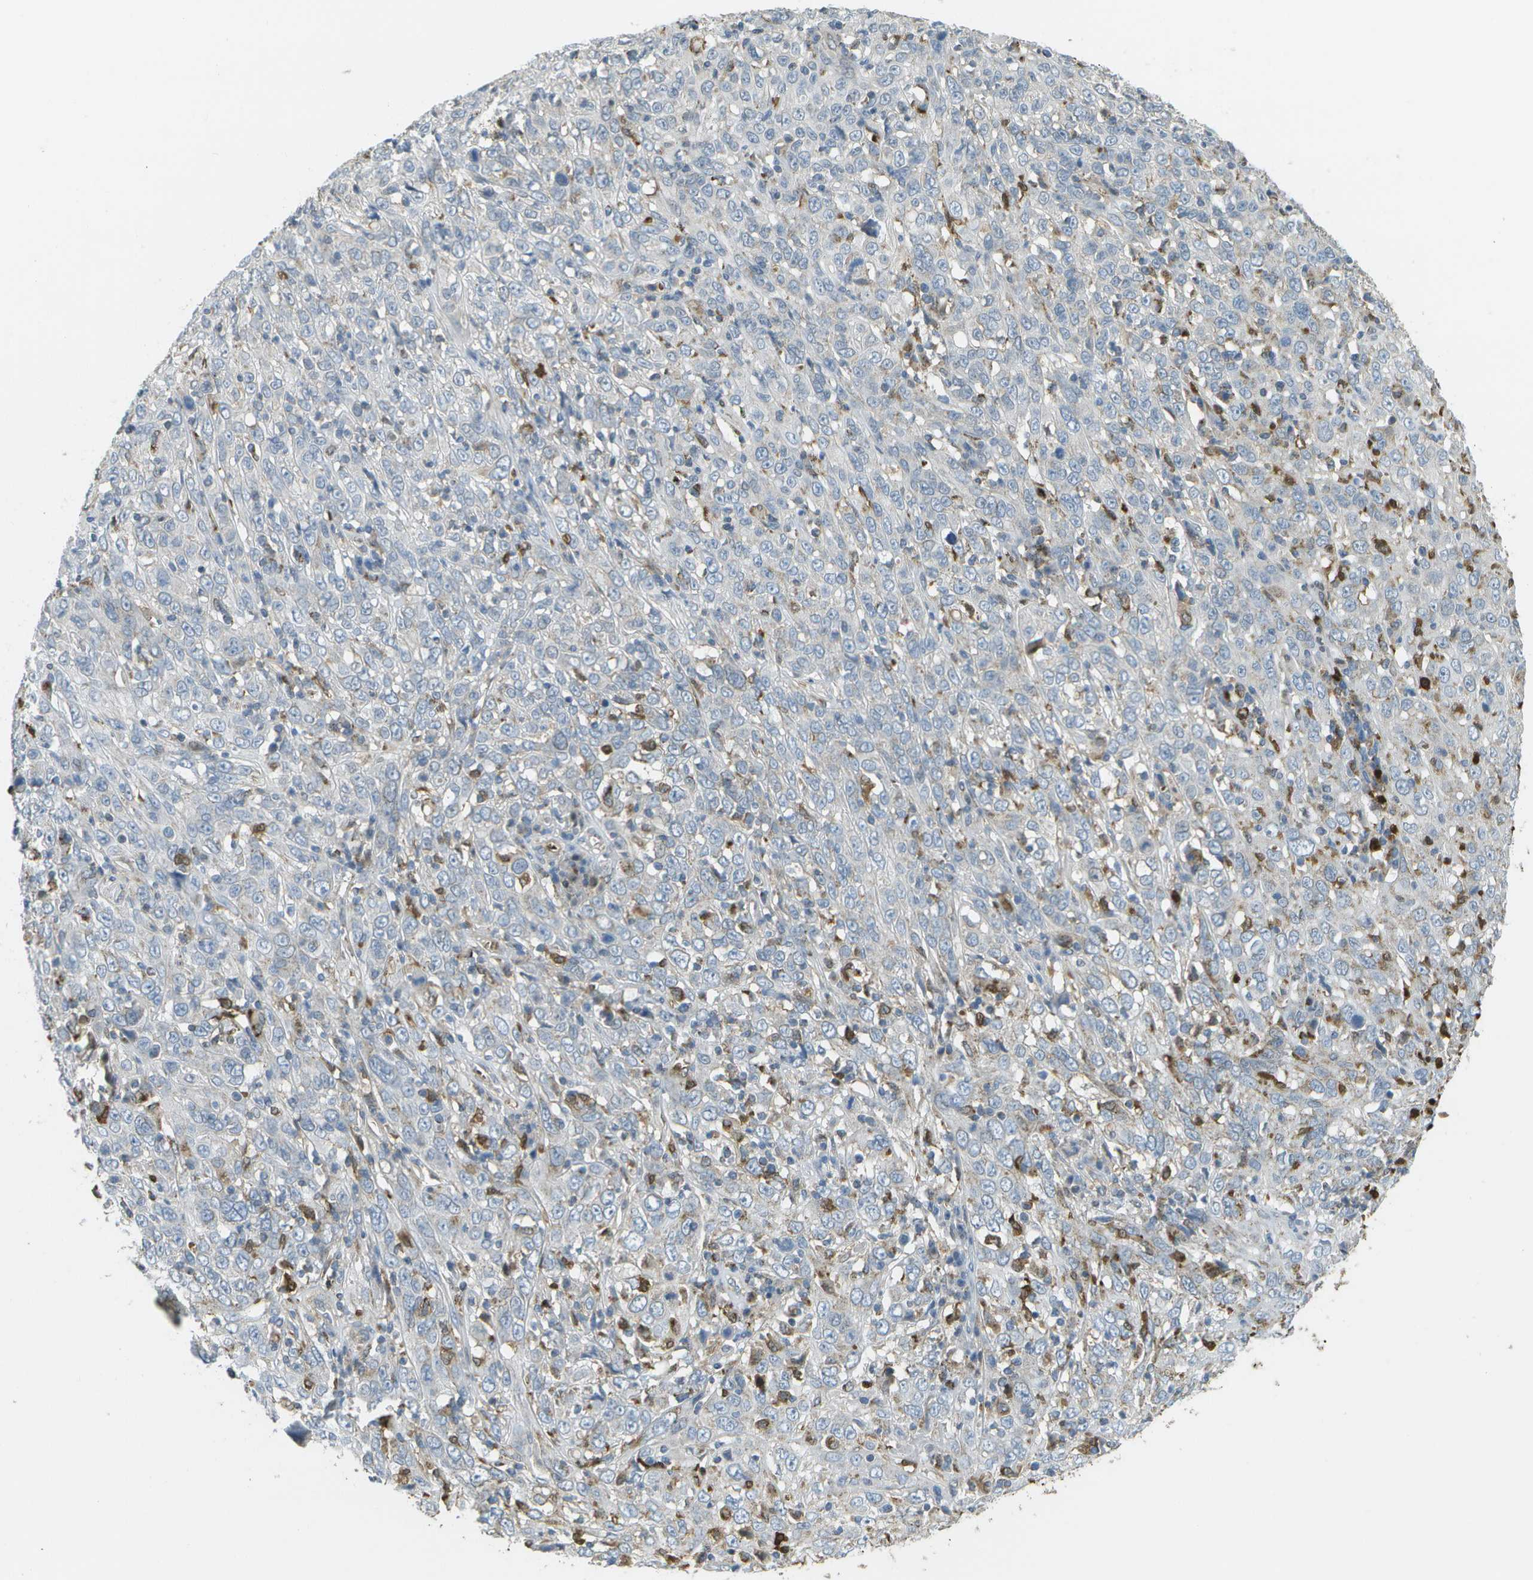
{"staining": {"intensity": "negative", "quantity": "none", "location": "none"}, "tissue": "cervical cancer", "cell_type": "Tumor cells", "image_type": "cancer", "snomed": [{"axis": "morphology", "description": "Squamous cell carcinoma, NOS"}, {"axis": "topography", "description": "Cervix"}], "caption": "A high-resolution image shows IHC staining of cervical cancer (squamous cell carcinoma), which exhibits no significant expression in tumor cells. (Immunohistochemistry, brightfield microscopy, high magnification).", "gene": "CACHD1", "patient": {"sex": "female", "age": 46}}